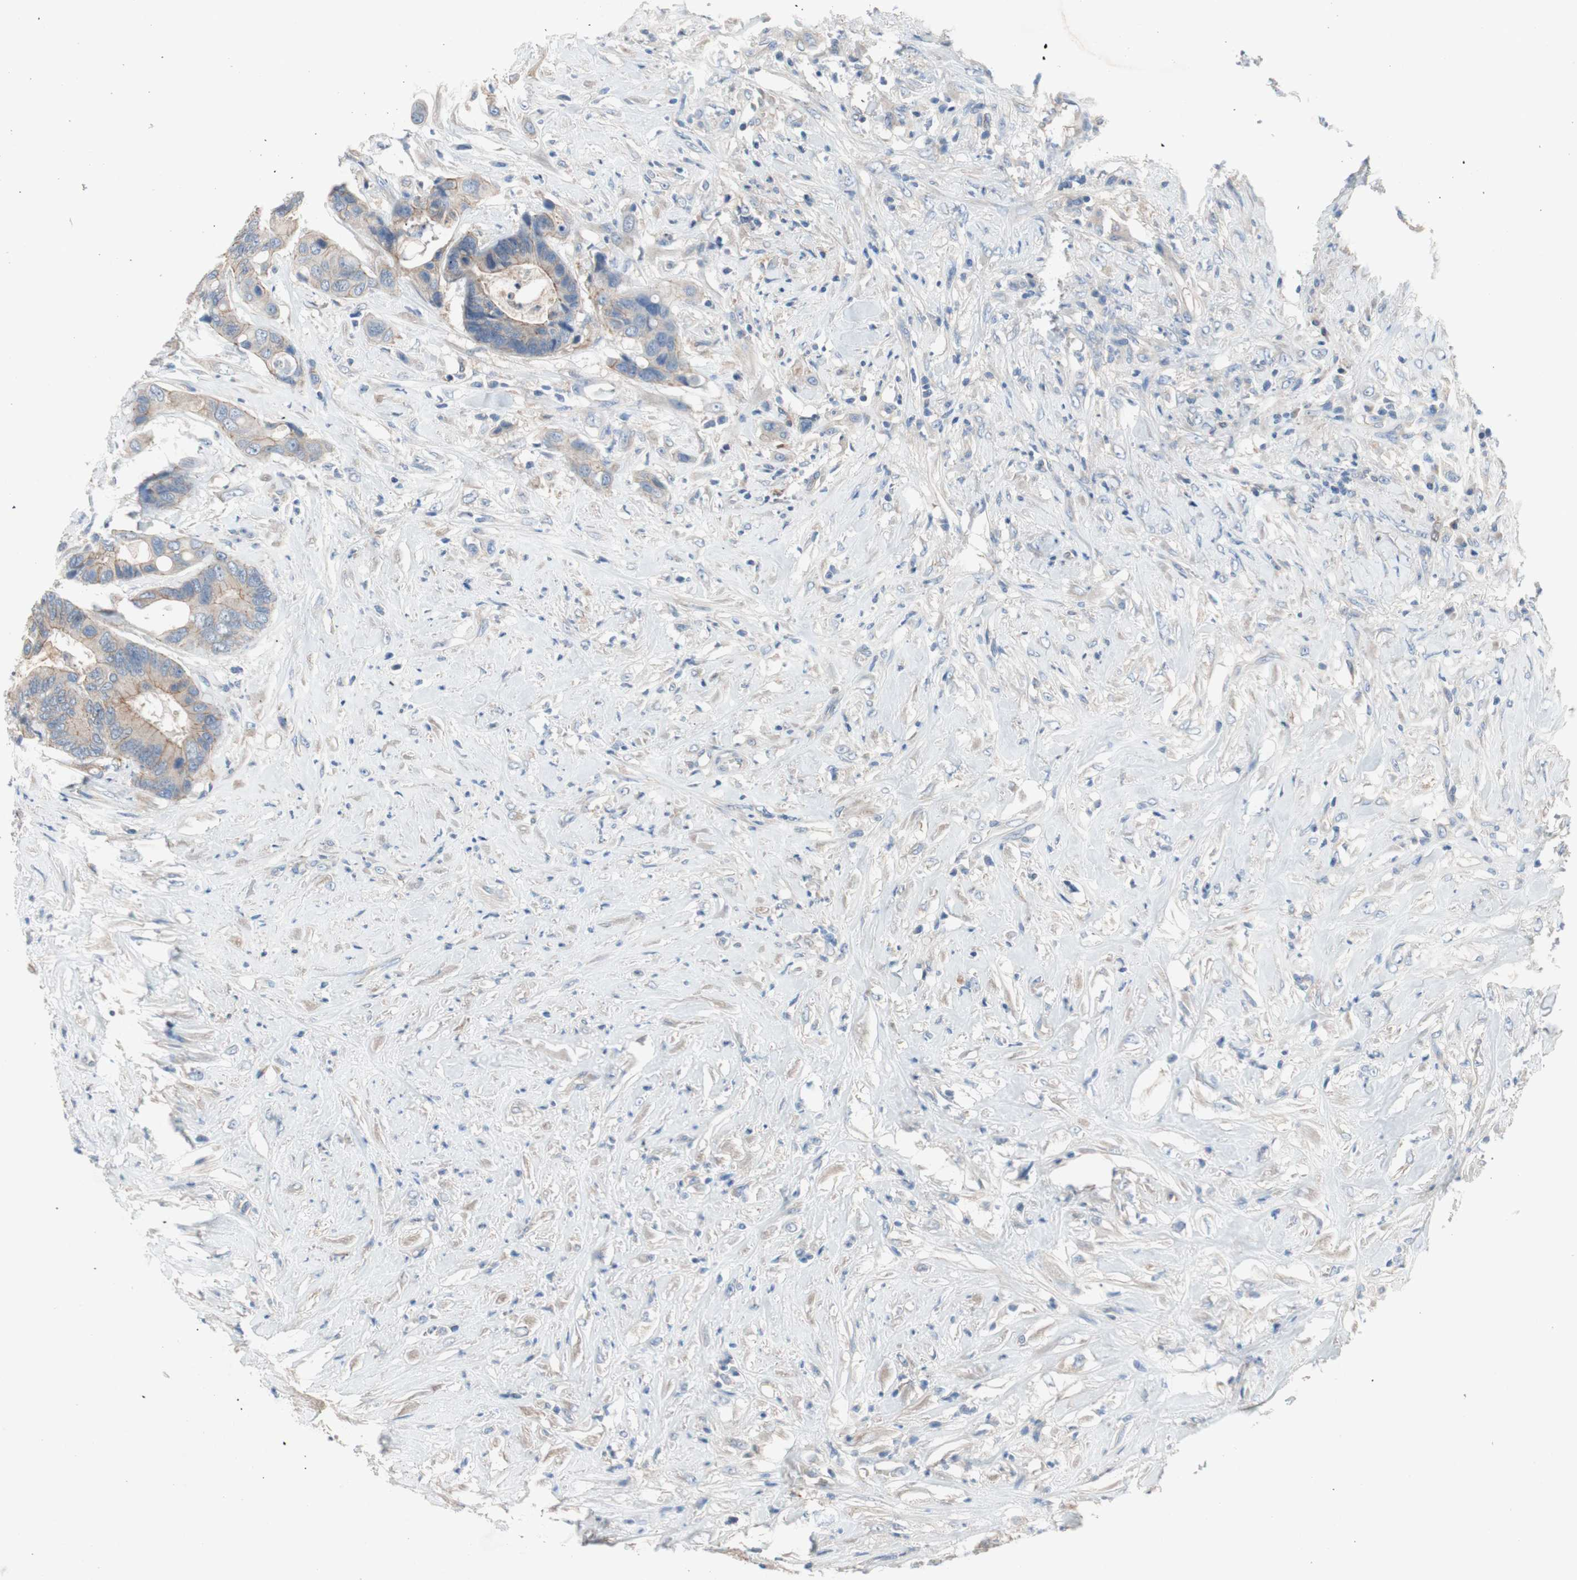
{"staining": {"intensity": "weak", "quantity": "25%-75%", "location": "cytoplasmic/membranous"}, "tissue": "colorectal cancer", "cell_type": "Tumor cells", "image_type": "cancer", "snomed": [{"axis": "morphology", "description": "Adenocarcinoma, NOS"}, {"axis": "topography", "description": "Rectum"}], "caption": "The micrograph demonstrates staining of colorectal cancer (adenocarcinoma), revealing weak cytoplasmic/membranous protein positivity (brown color) within tumor cells. The protein of interest is shown in brown color, while the nuclei are stained blue.", "gene": "GLUL", "patient": {"sex": "male", "age": 55}}